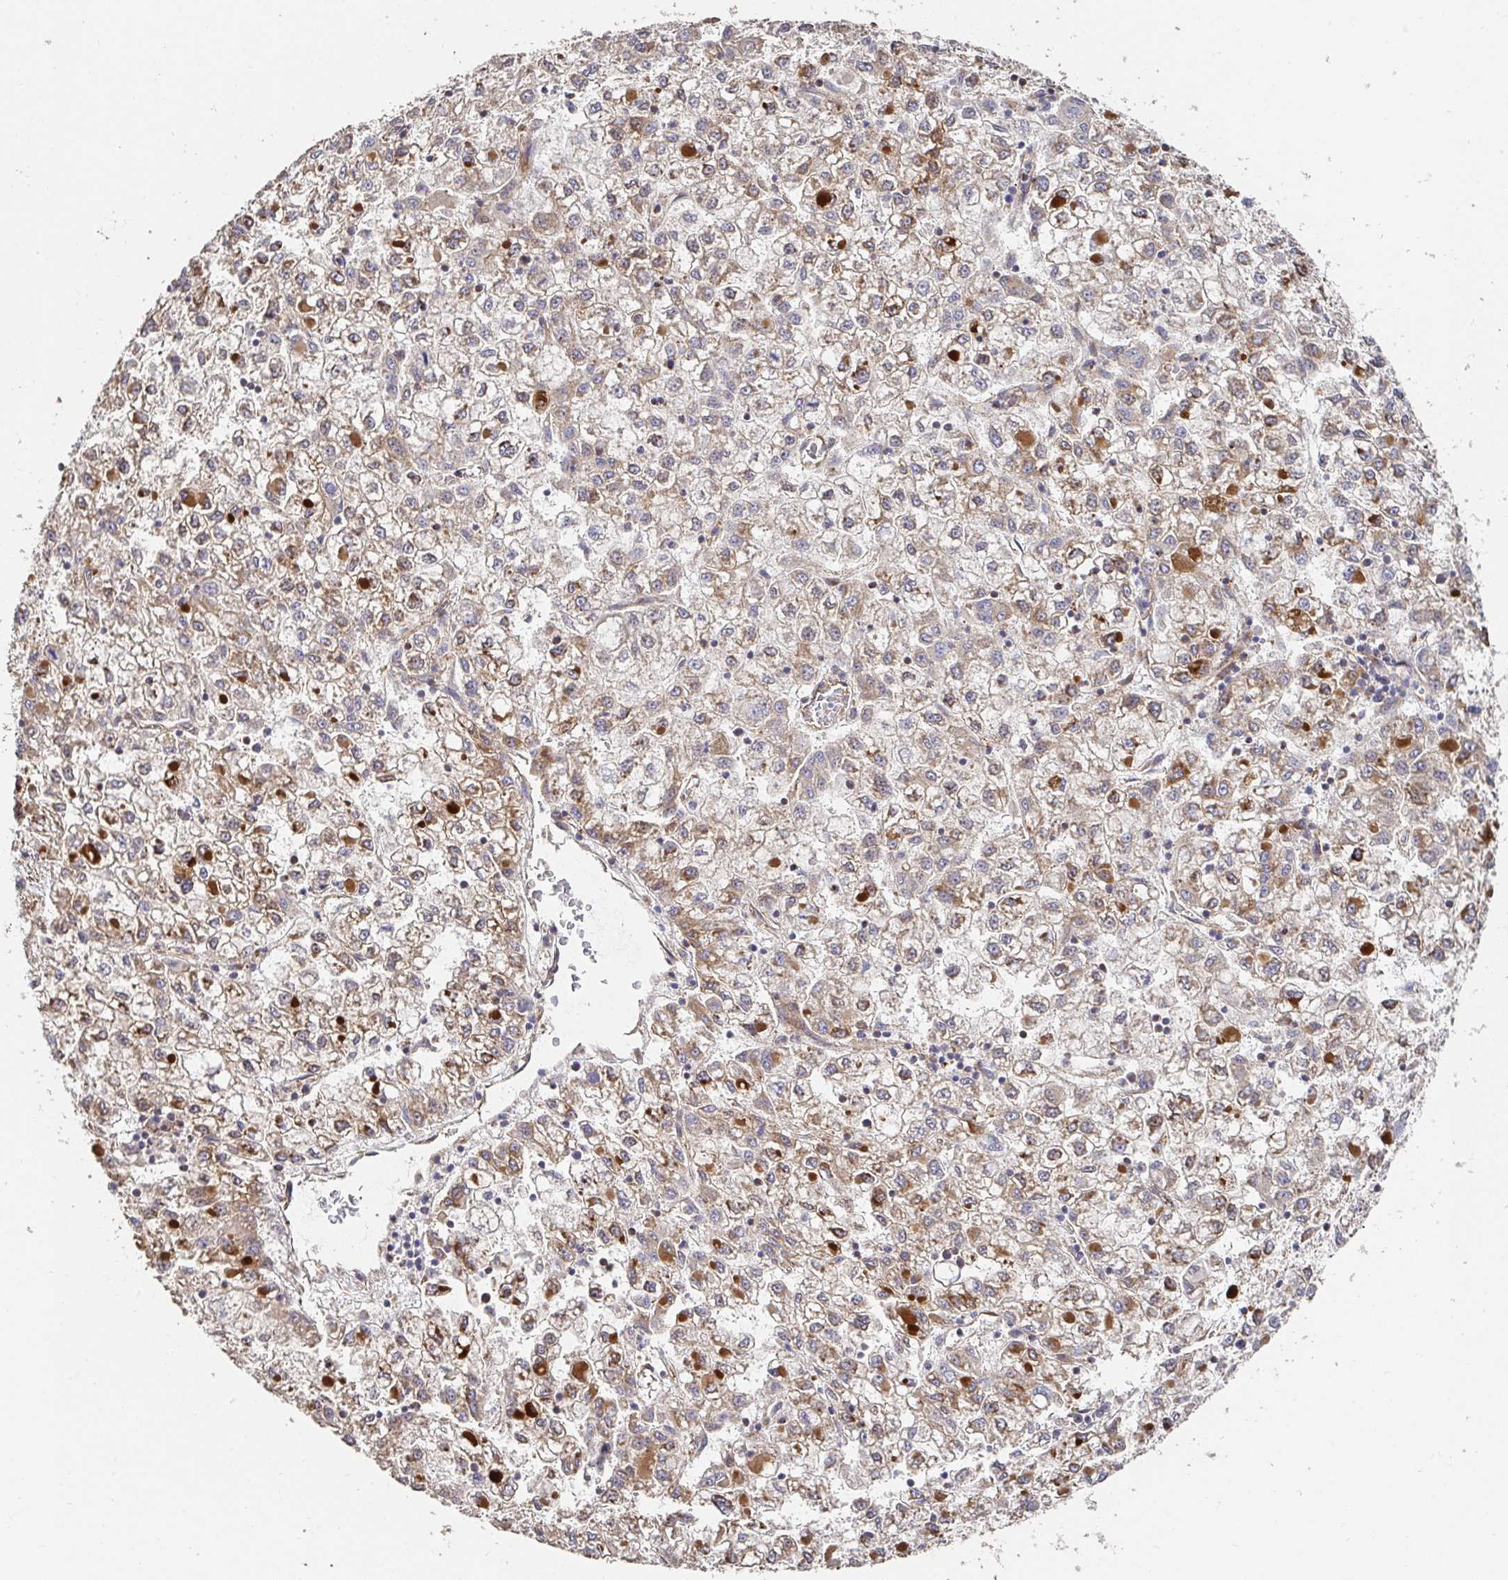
{"staining": {"intensity": "moderate", "quantity": "25%-75%", "location": "cytoplasmic/membranous"}, "tissue": "liver cancer", "cell_type": "Tumor cells", "image_type": "cancer", "snomed": [{"axis": "morphology", "description": "Carcinoma, Hepatocellular, NOS"}, {"axis": "topography", "description": "Liver"}], "caption": "An immunohistochemistry micrograph of tumor tissue is shown. Protein staining in brown labels moderate cytoplasmic/membranous positivity in liver cancer (hepatocellular carcinoma) within tumor cells.", "gene": "APBB1", "patient": {"sex": "male", "age": 40}}